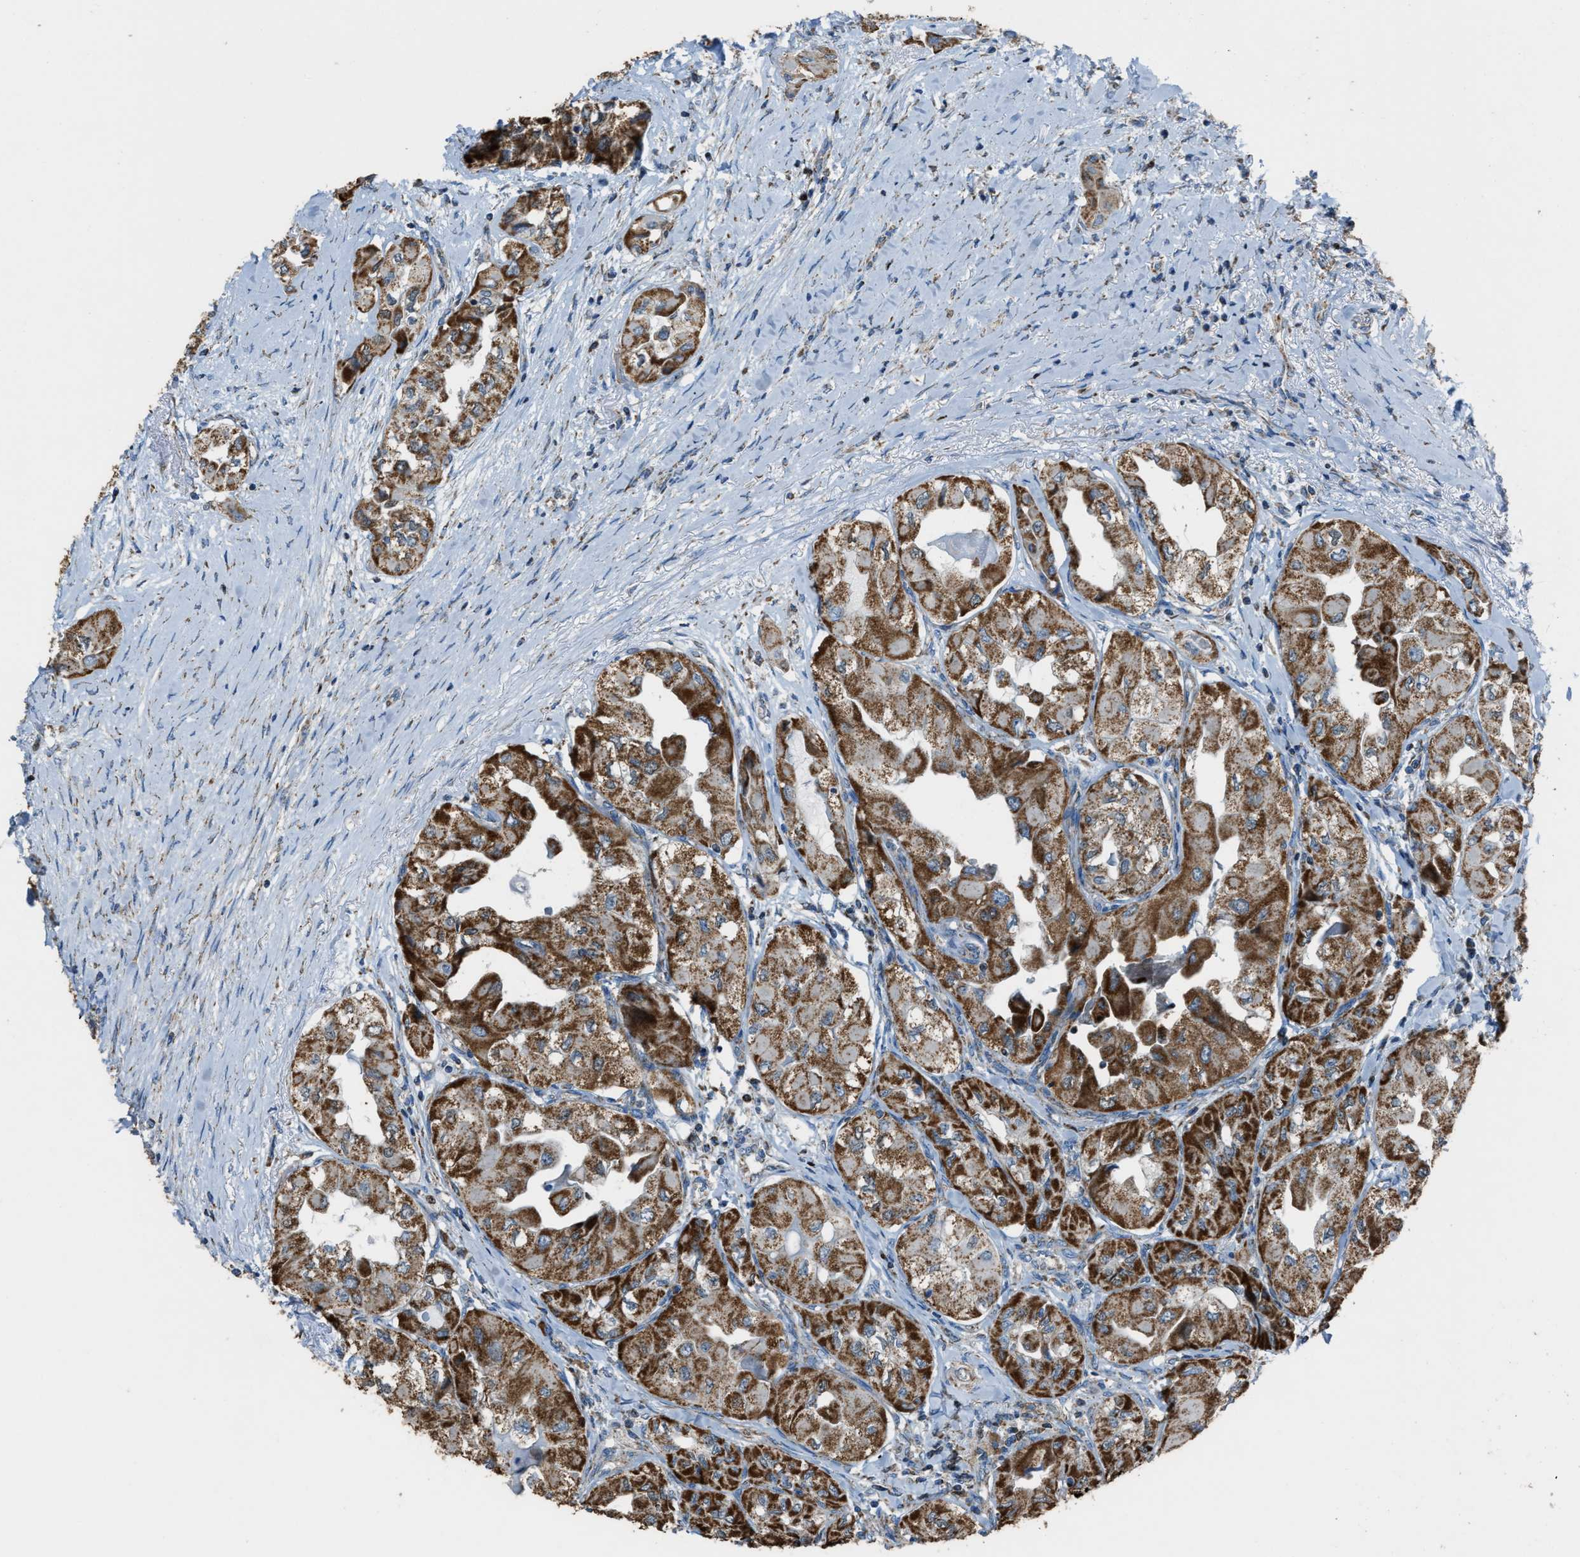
{"staining": {"intensity": "strong", "quantity": ">75%", "location": "cytoplasmic/membranous"}, "tissue": "thyroid cancer", "cell_type": "Tumor cells", "image_type": "cancer", "snomed": [{"axis": "morphology", "description": "Papillary adenocarcinoma, NOS"}, {"axis": "topography", "description": "Thyroid gland"}], "caption": "A micrograph of human papillary adenocarcinoma (thyroid) stained for a protein displays strong cytoplasmic/membranous brown staining in tumor cells.", "gene": "SLC25A11", "patient": {"sex": "female", "age": 59}}